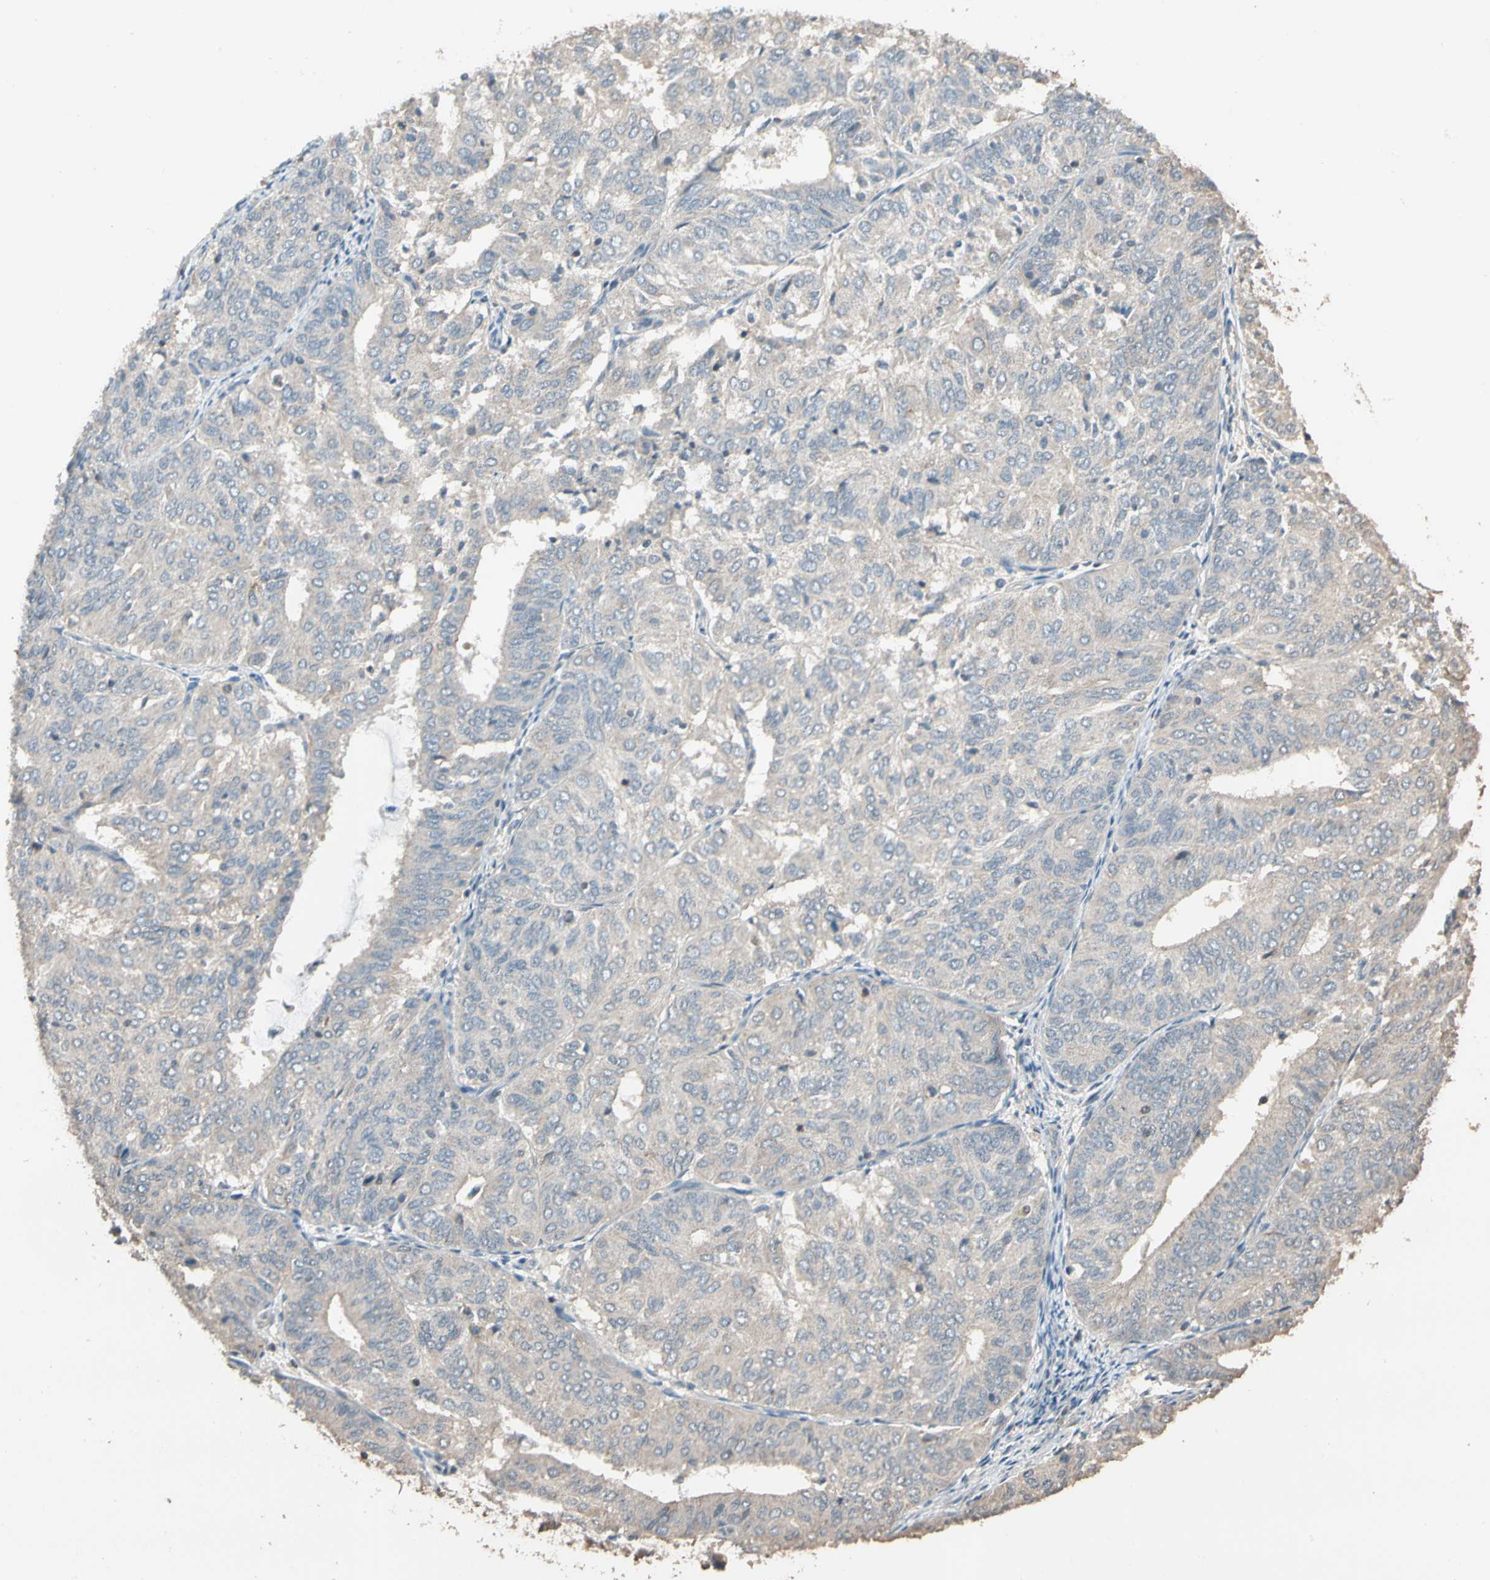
{"staining": {"intensity": "negative", "quantity": "none", "location": "none"}, "tissue": "endometrial cancer", "cell_type": "Tumor cells", "image_type": "cancer", "snomed": [{"axis": "morphology", "description": "Adenocarcinoma, NOS"}, {"axis": "topography", "description": "Uterus"}], "caption": "High power microscopy micrograph of an immunohistochemistry histopathology image of endometrial adenocarcinoma, revealing no significant expression in tumor cells.", "gene": "MAP3K7", "patient": {"sex": "female", "age": 60}}